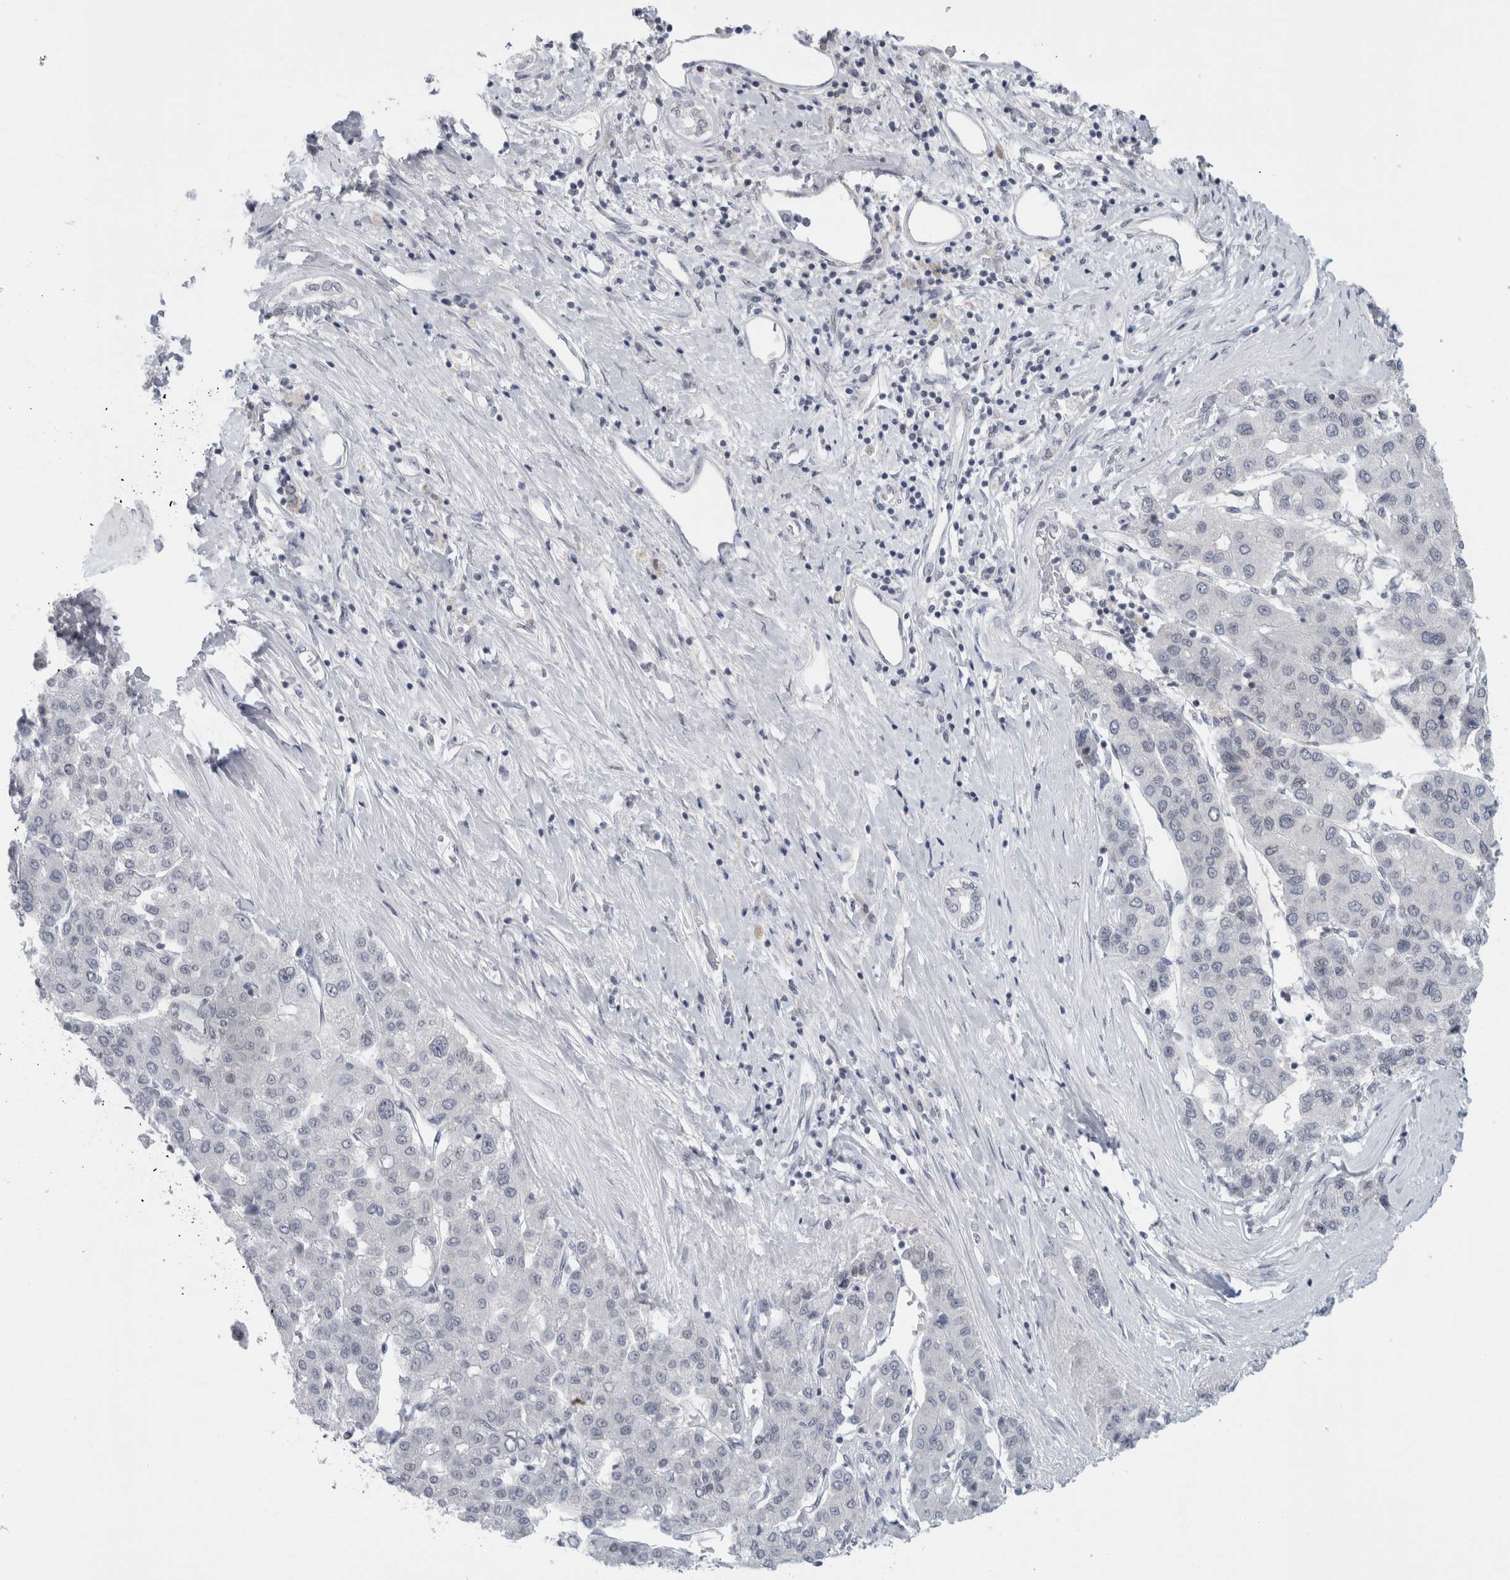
{"staining": {"intensity": "negative", "quantity": "none", "location": "none"}, "tissue": "liver cancer", "cell_type": "Tumor cells", "image_type": "cancer", "snomed": [{"axis": "morphology", "description": "Carcinoma, Hepatocellular, NOS"}, {"axis": "topography", "description": "Liver"}], "caption": "Human hepatocellular carcinoma (liver) stained for a protein using immunohistochemistry (IHC) reveals no expression in tumor cells.", "gene": "ZNF770", "patient": {"sex": "male", "age": 65}}